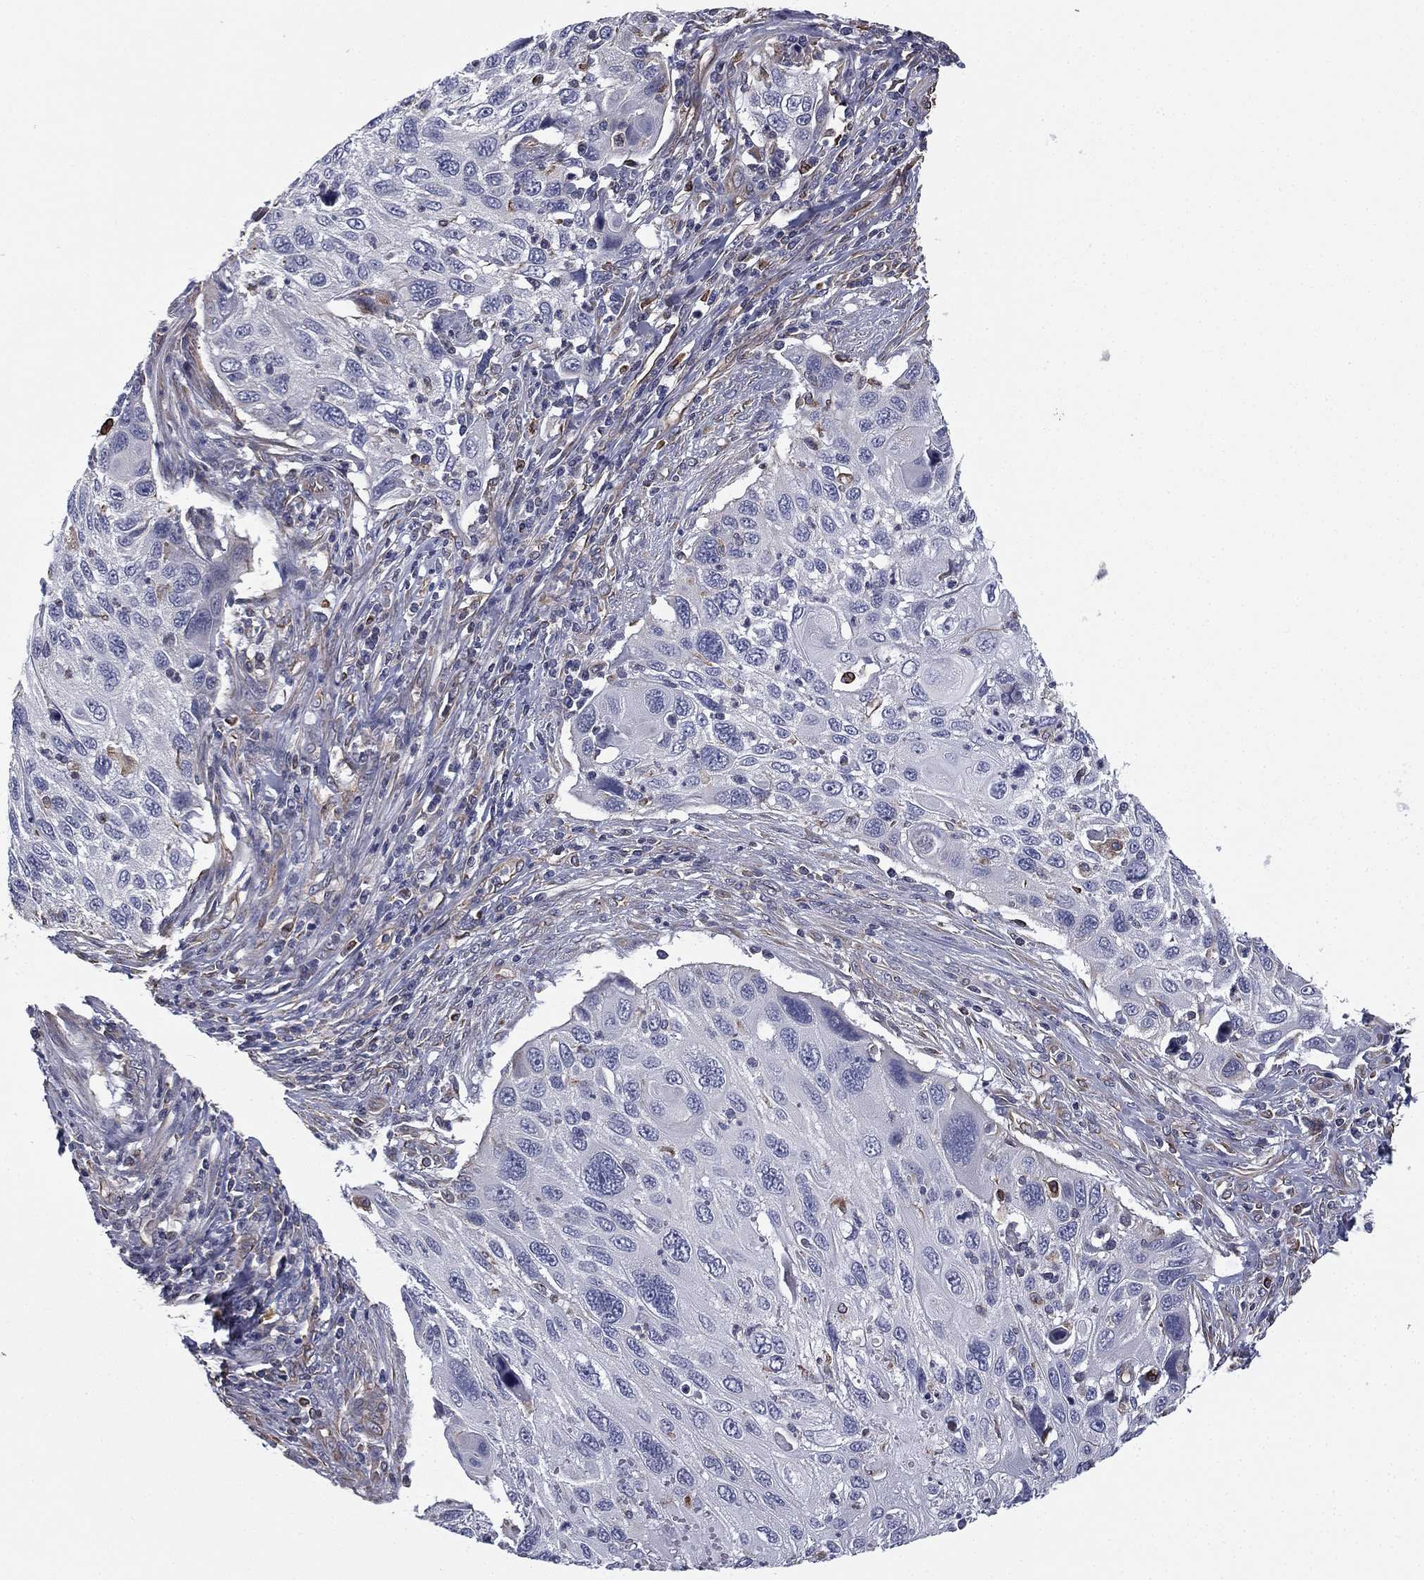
{"staining": {"intensity": "negative", "quantity": "none", "location": "none"}, "tissue": "cervical cancer", "cell_type": "Tumor cells", "image_type": "cancer", "snomed": [{"axis": "morphology", "description": "Squamous cell carcinoma, NOS"}, {"axis": "topography", "description": "Cervix"}], "caption": "Immunohistochemical staining of cervical cancer reveals no significant expression in tumor cells.", "gene": "SCUBE1", "patient": {"sex": "female", "age": 70}}